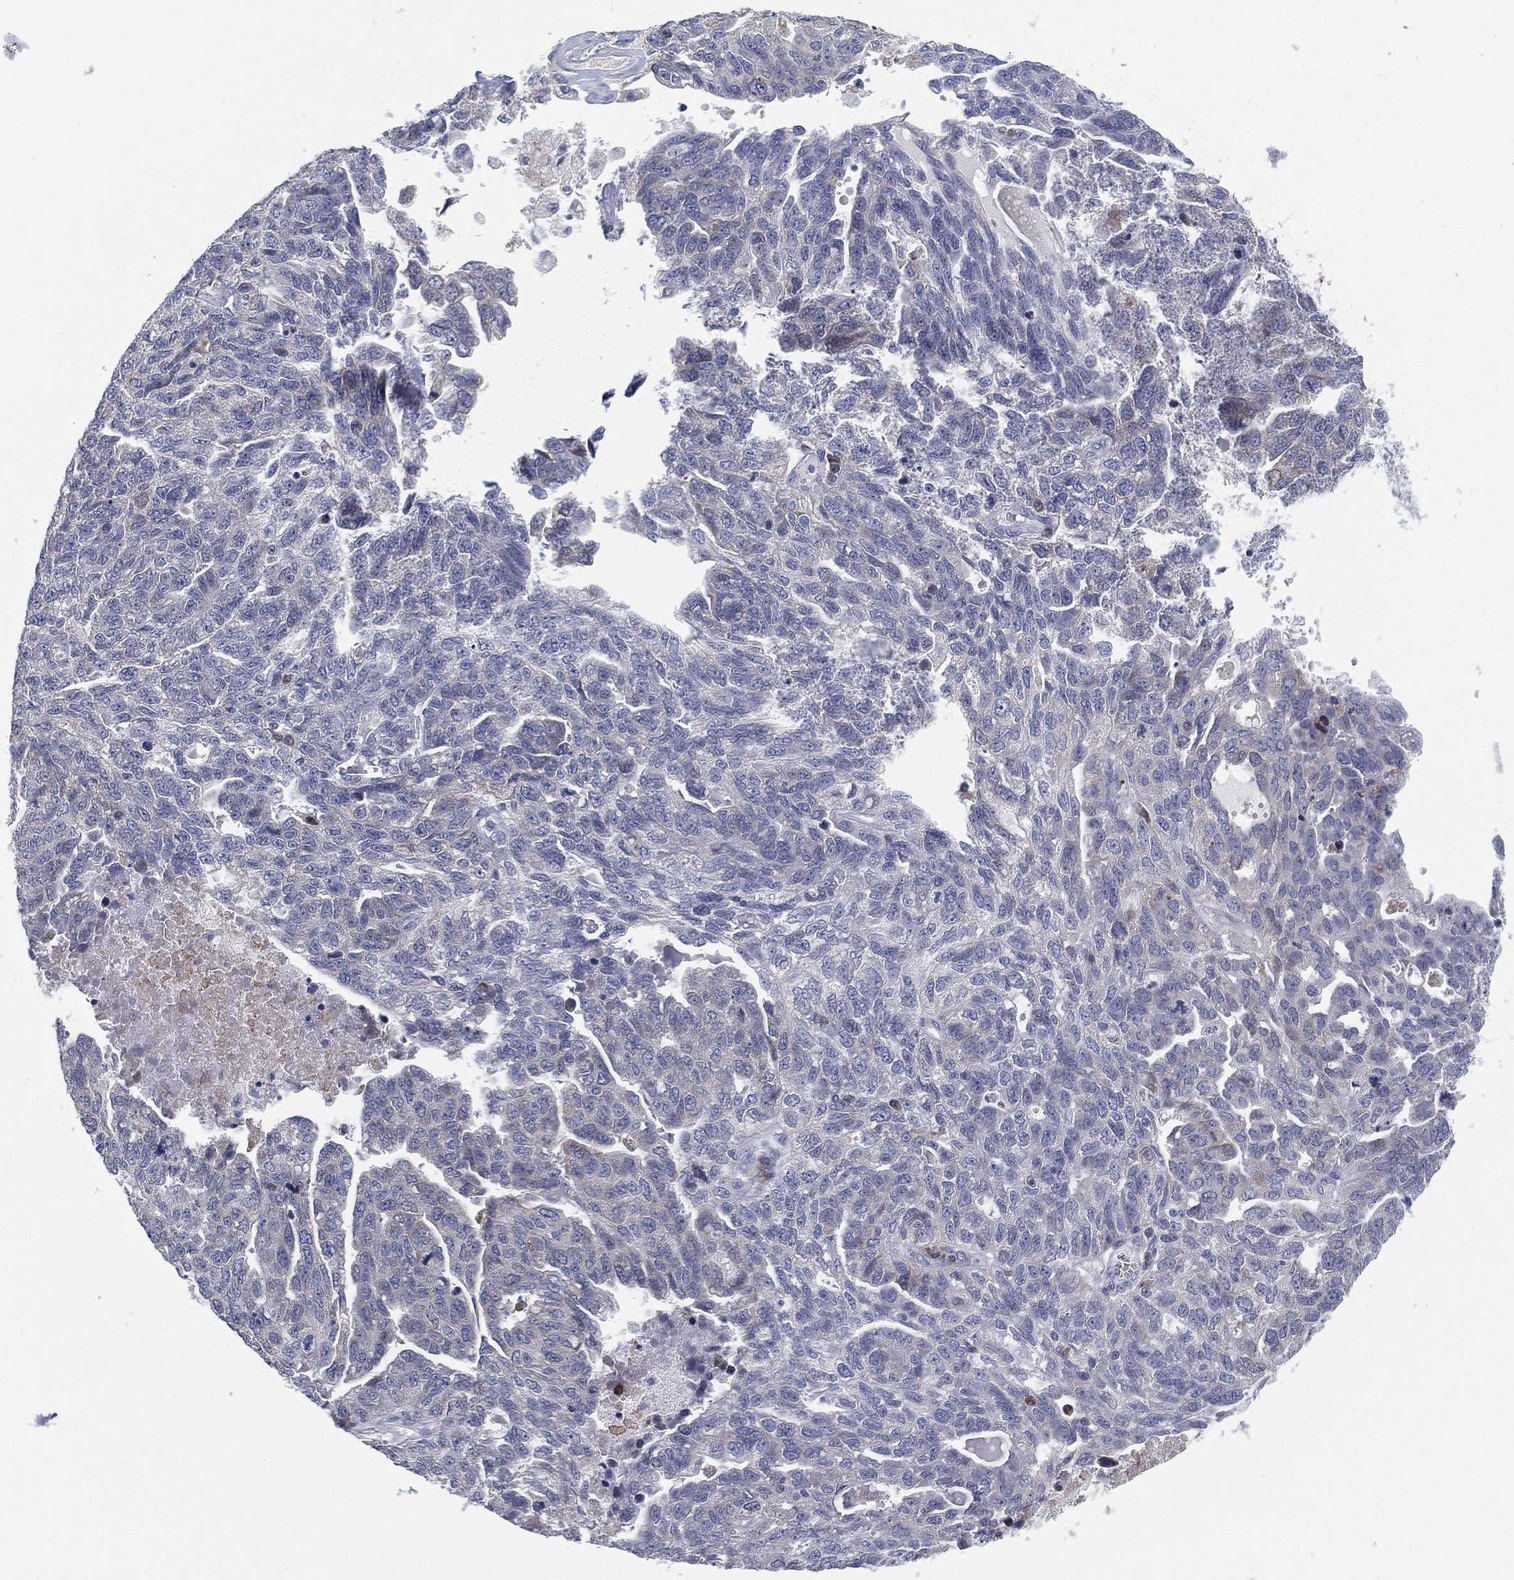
{"staining": {"intensity": "negative", "quantity": "none", "location": "none"}, "tissue": "ovarian cancer", "cell_type": "Tumor cells", "image_type": "cancer", "snomed": [{"axis": "morphology", "description": "Cystadenocarcinoma, serous, NOS"}, {"axis": "topography", "description": "Ovary"}], "caption": "The photomicrograph reveals no staining of tumor cells in ovarian serous cystadenocarcinoma. Nuclei are stained in blue.", "gene": "TMEM40", "patient": {"sex": "female", "age": 71}}